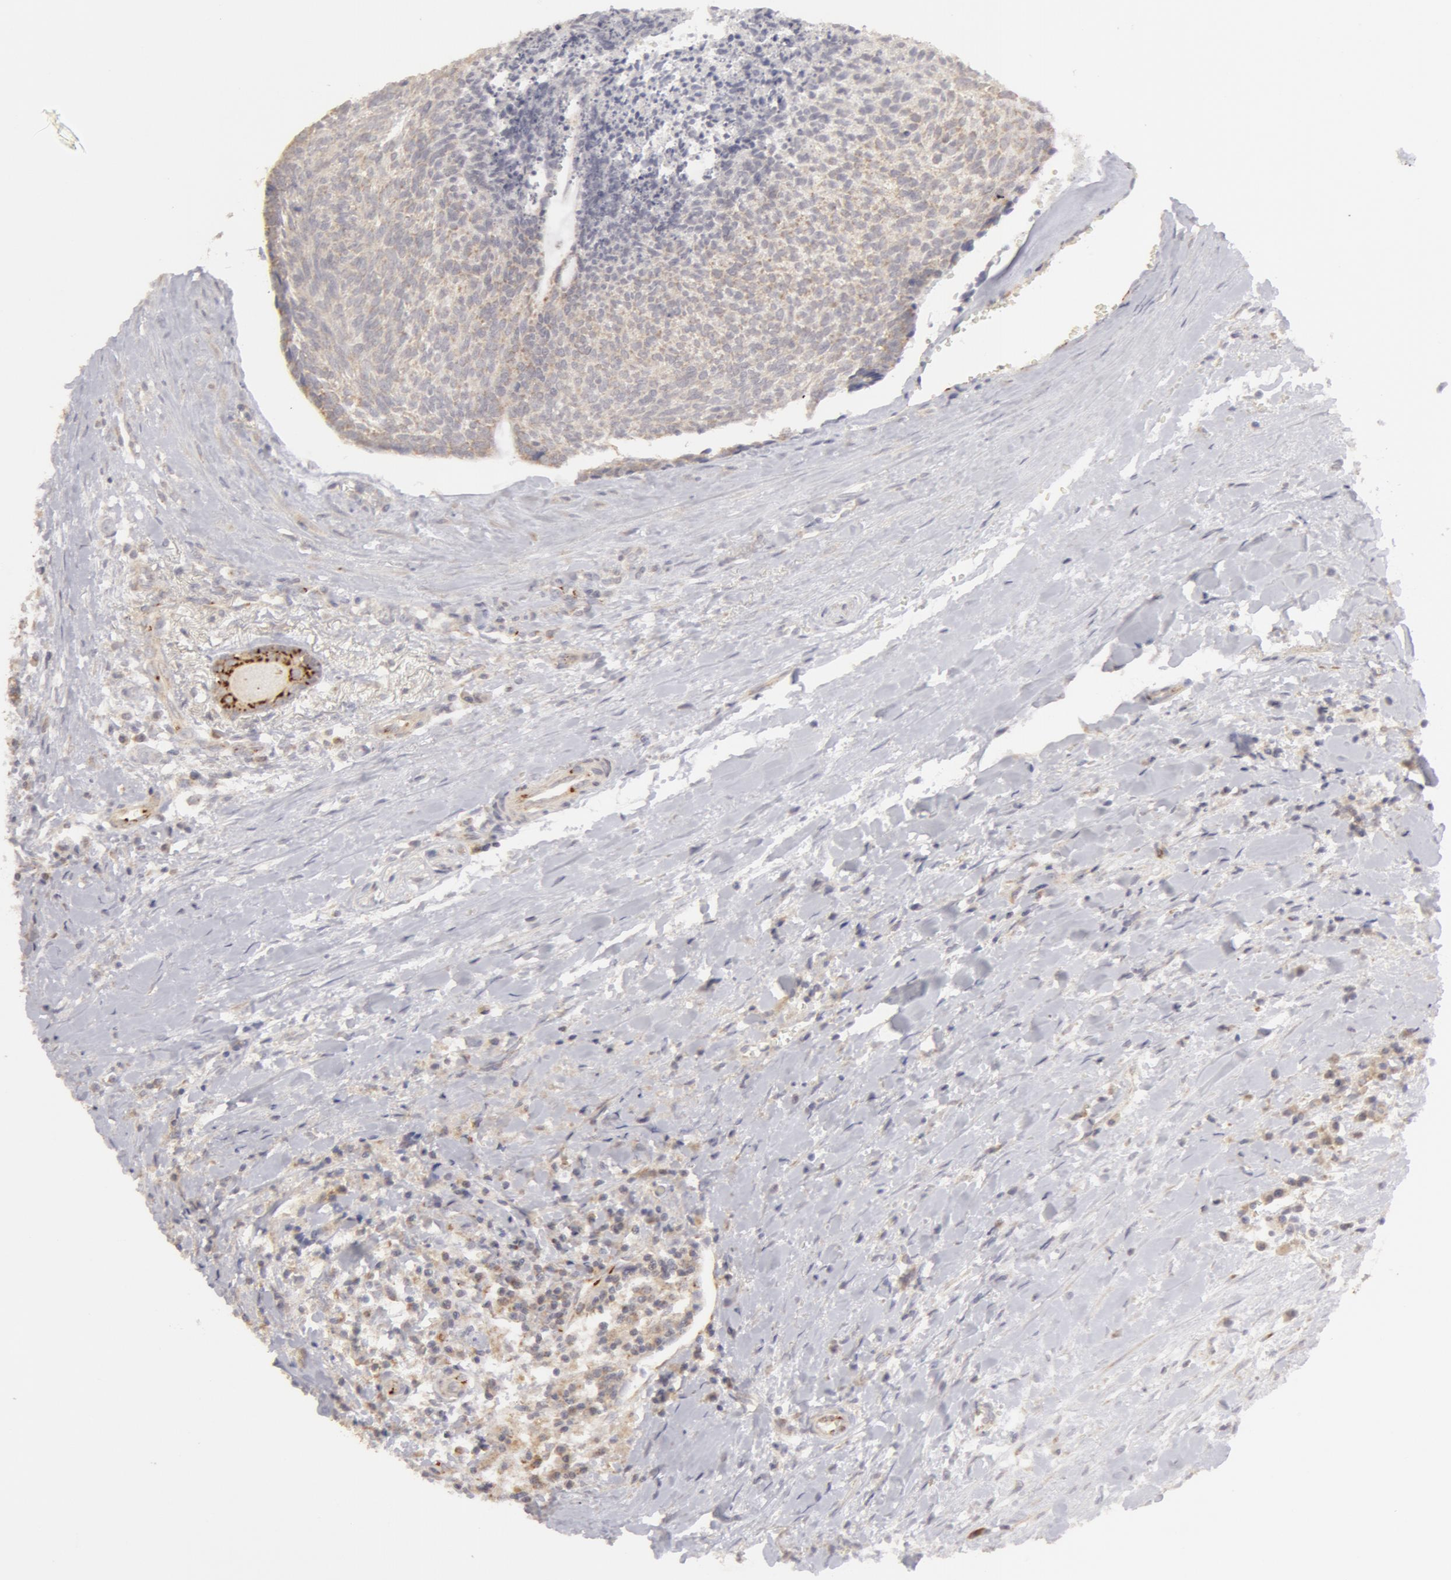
{"staining": {"intensity": "moderate", "quantity": "<25%", "location": "cytoplasmic/membranous"}, "tissue": "head and neck cancer", "cell_type": "Tumor cells", "image_type": "cancer", "snomed": [{"axis": "morphology", "description": "Squamous cell carcinoma, NOS"}, {"axis": "topography", "description": "Salivary gland"}, {"axis": "topography", "description": "Head-Neck"}], "caption": "A high-resolution histopathology image shows immunohistochemistry (IHC) staining of head and neck cancer (squamous cell carcinoma), which displays moderate cytoplasmic/membranous positivity in about <25% of tumor cells. The staining is performed using DAB brown chromogen to label protein expression. The nuclei are counter-stained blue using hematoxylin.", "gene": "ADPRH", "patient": {"sex": "male", "age": 70}}